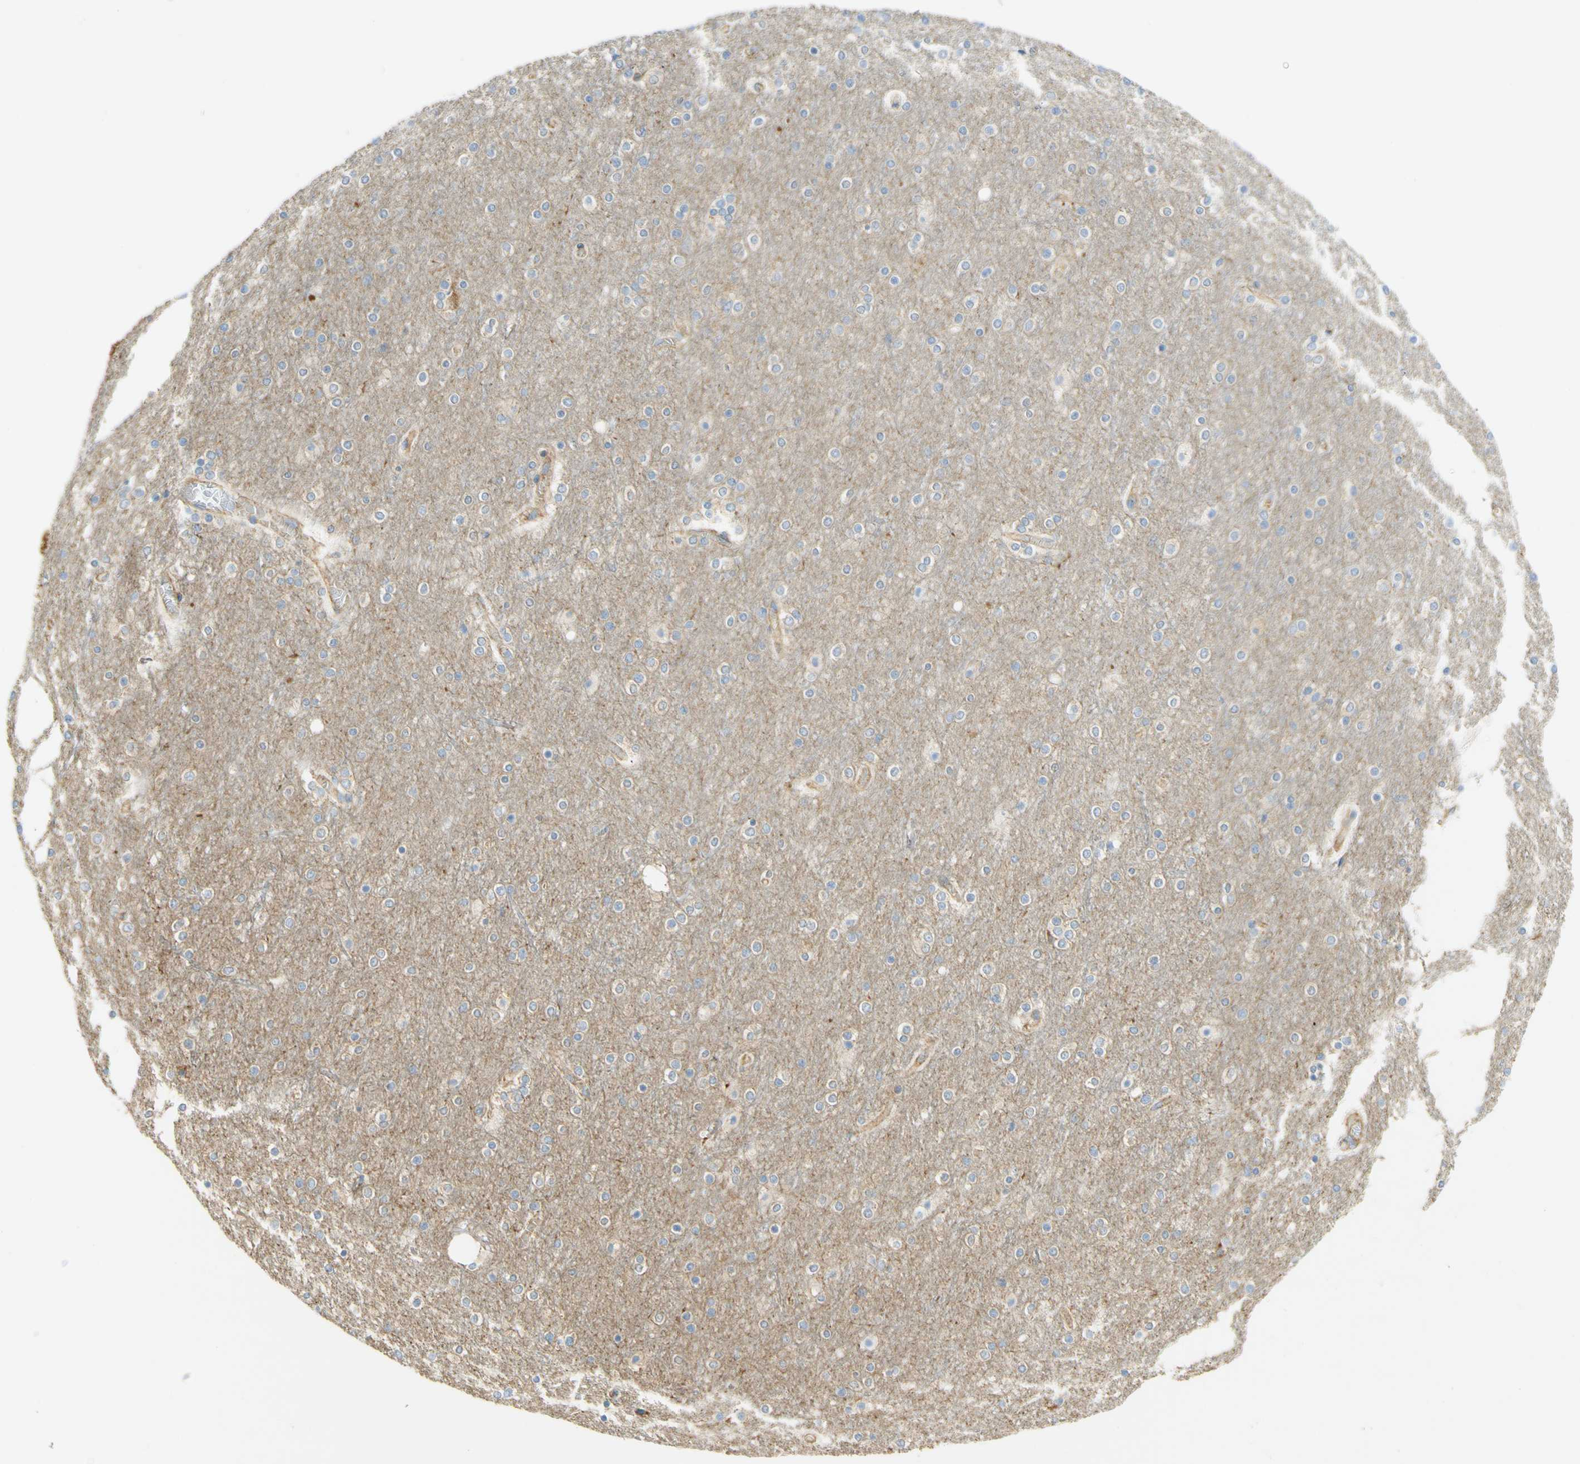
{"staining": {"intensity": "weak", "quantity": "<25%", "location": "cytoplasmic/membranous"}, "tissue": "cerebral cortex", "cell_type": "Endothelial cells", "image_type": "normal", "snomed": [{"axis": "morphology", "description": "Normal tissue, NOS"}, {"axis": "topography", "description": "Cerebral cortex"}], "caption": "High magnification brightfield microscopy of normal cerebral cortex stained with DAB (brown) and counterstained with hematoxylin (blue): endothelial cells show no significant expression. Nuclei are stained in blue.", "gene": "CLTC", "patient": {"sex": "female", "age": 54}}